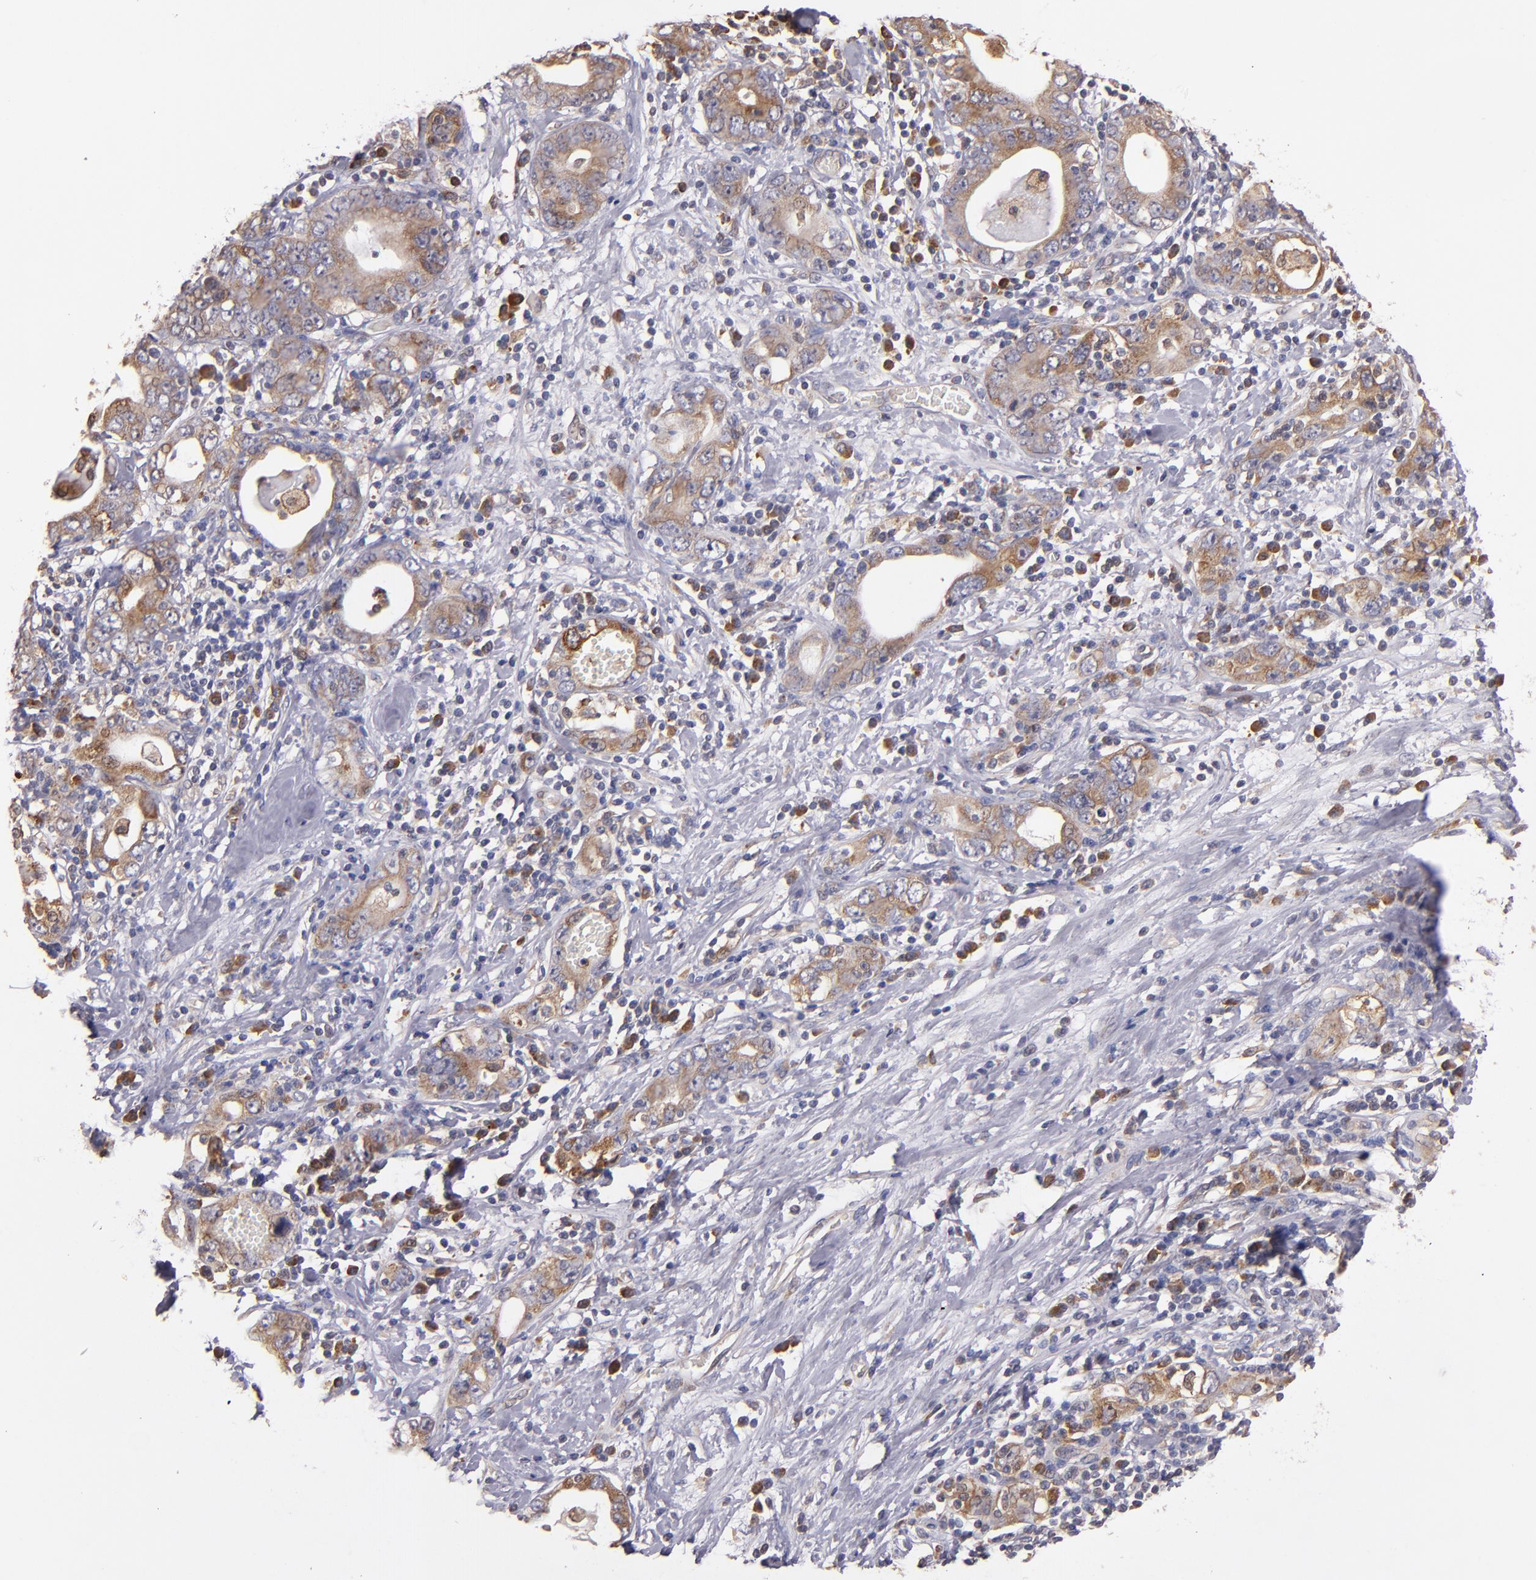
{"staining": {"intensity": "moderate", "quantity": "25%-75%", "location": "cytoplasmic/membranous"}, "tissue": "stomach cancer", "cell_type": "Tumor cells", "image_type": "cancer", "snomed": [{"axis": "morphology", "description": "Adenocarcinoma, NOS"}, {"axis": "topography", "description": "Stomach, lower"}], "caption": "Moderate cytoplasmic/membranous expression is identified in approximately 25%-75% of tumor cells in stomach cancer (adenocarcinoma). Immunohistochemistry (ihc) stains the protein in brown and the nuclei are stained blue.", "gene": "IFIH1", "patient": {"sex": "female", "age": 93}}